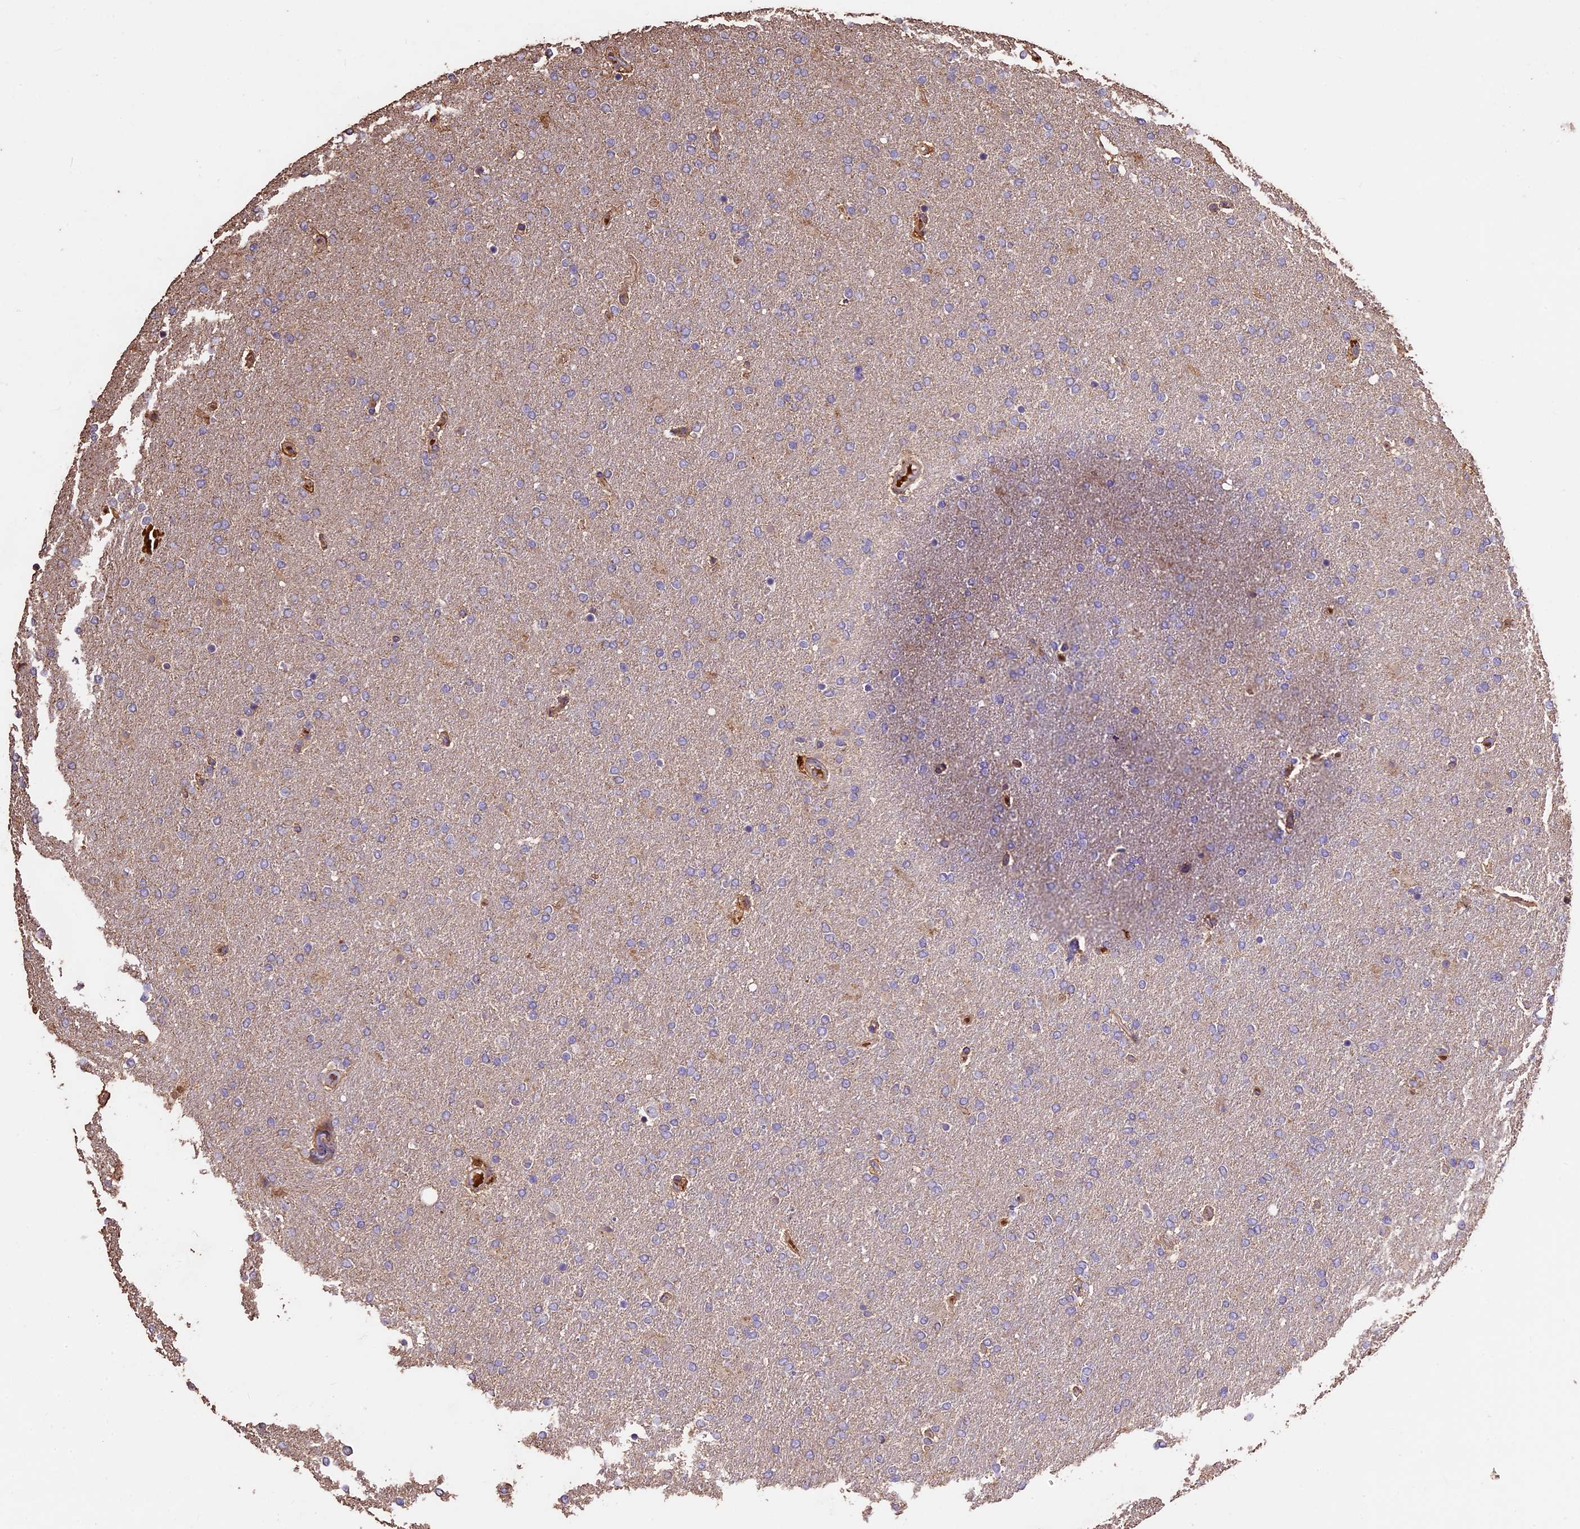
{"staining": {"intensity": "negative", "quantity": "none", "location": "none"}, "tissue": "glioma", "cell_type": "Tumor cells", "image_type": "cancer", "snomed": [{"axis": "morphology", "description": "Glioma, malignant, High grade"}, {"axis": "topography", "description": "Brain"}], "caption": "Immunohistochemical staining of glioma demonstrates no significant expression in tumor cells. Brightfield microscopy of immunohistochemistry (IHC) stained with DAB (brown) and hematoxylin (blue), captured at high magnification.", "gene": "CRLF1", "patient": {"sex": "male", "age": 72}}